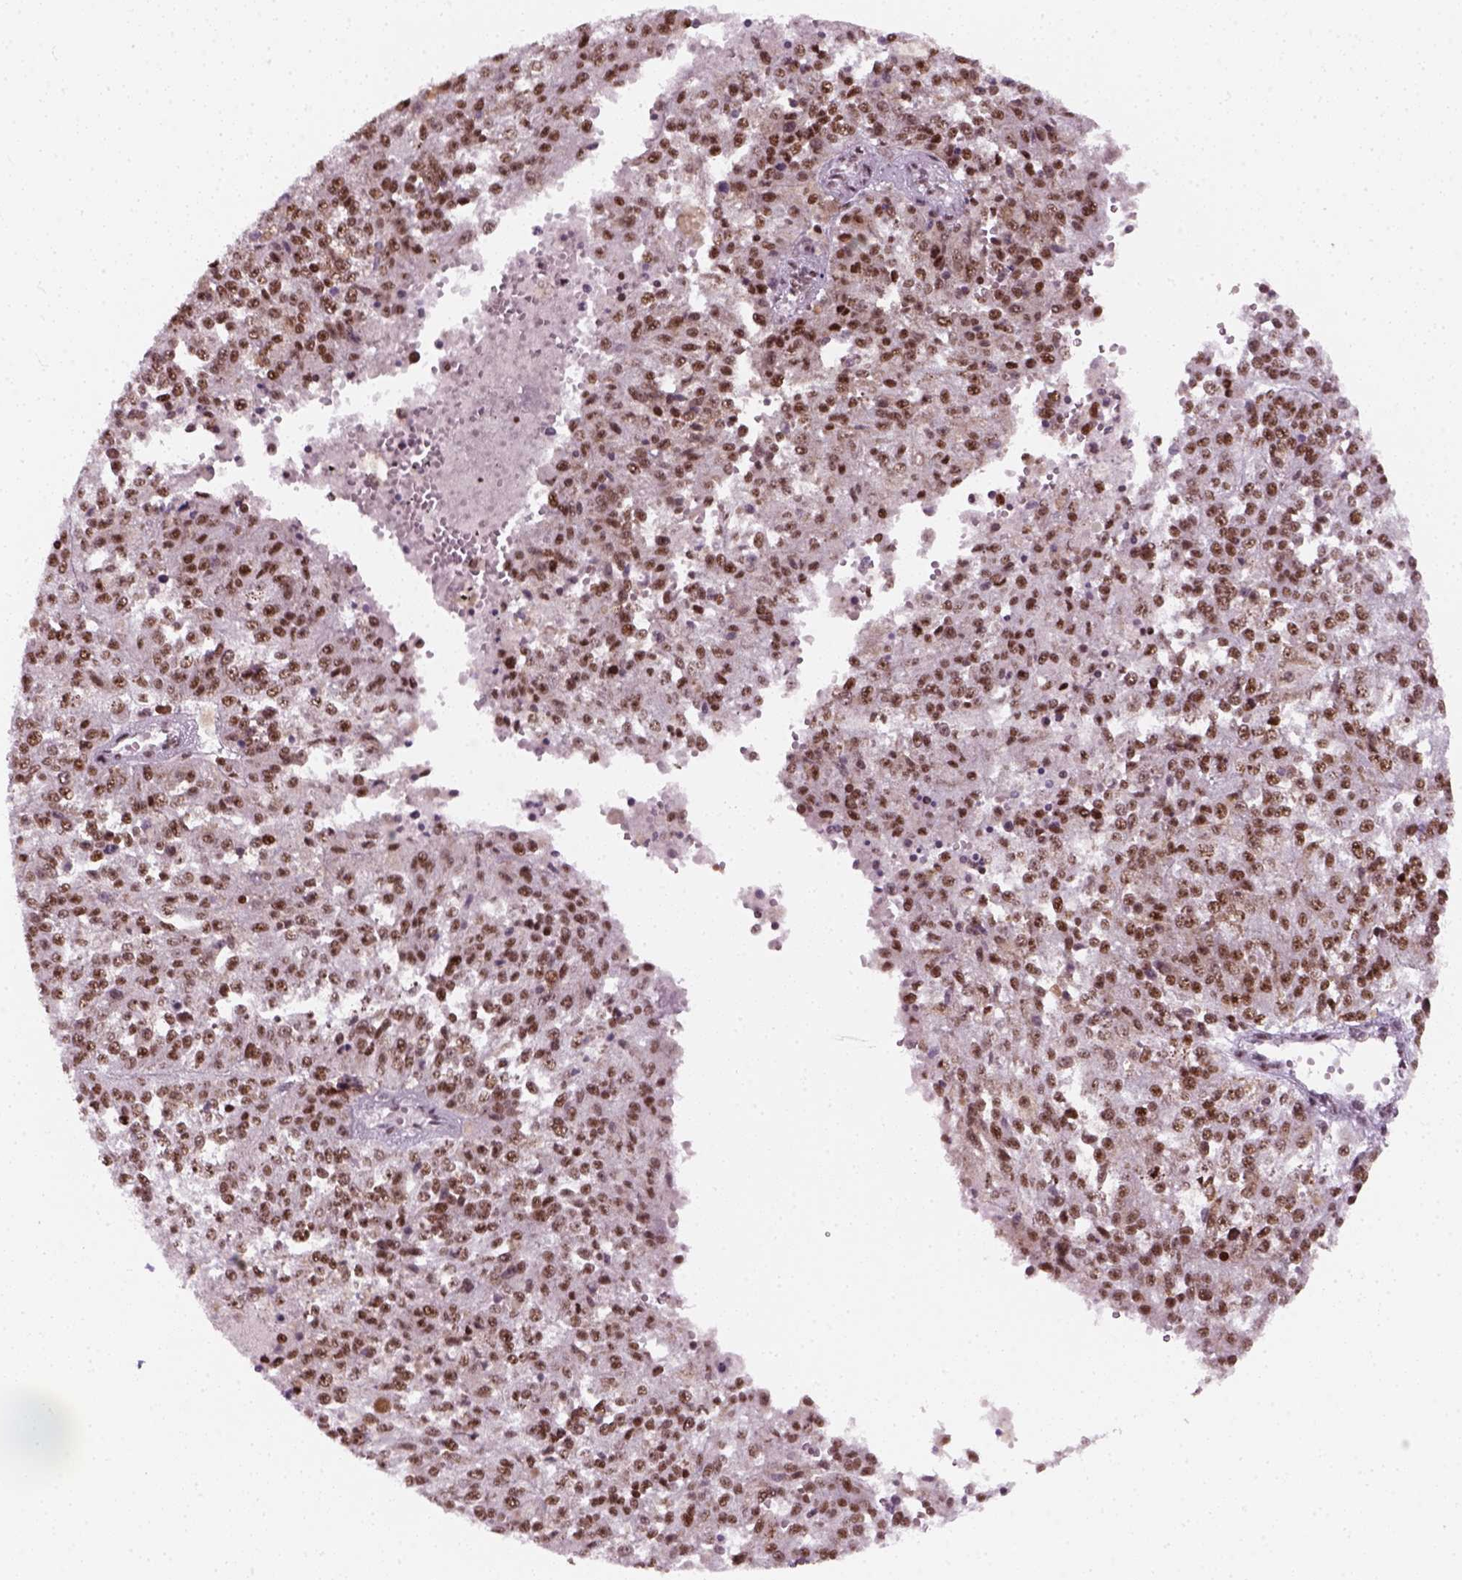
{"staining": {"intensity": "moderate", "quantity": ">75%", "location": "nuclear"}, "tissue": "melanoma", "cell_type": "Tumor cells", "image_type": "cancer", "snomed": [{"axis": "morphology", "description": "Malignant melanoma, Metastatic site"}, {"axis": "topography", "description": "Lymph node"}], "caption": "This is a photomicrograph of immunohistochemistry (IHC) staining of melanoma, which shows moderate positivity in the nuclear of tumor cells.", "gene": "GTF2F1", "patient": {"sex": "female", "age": 64}}